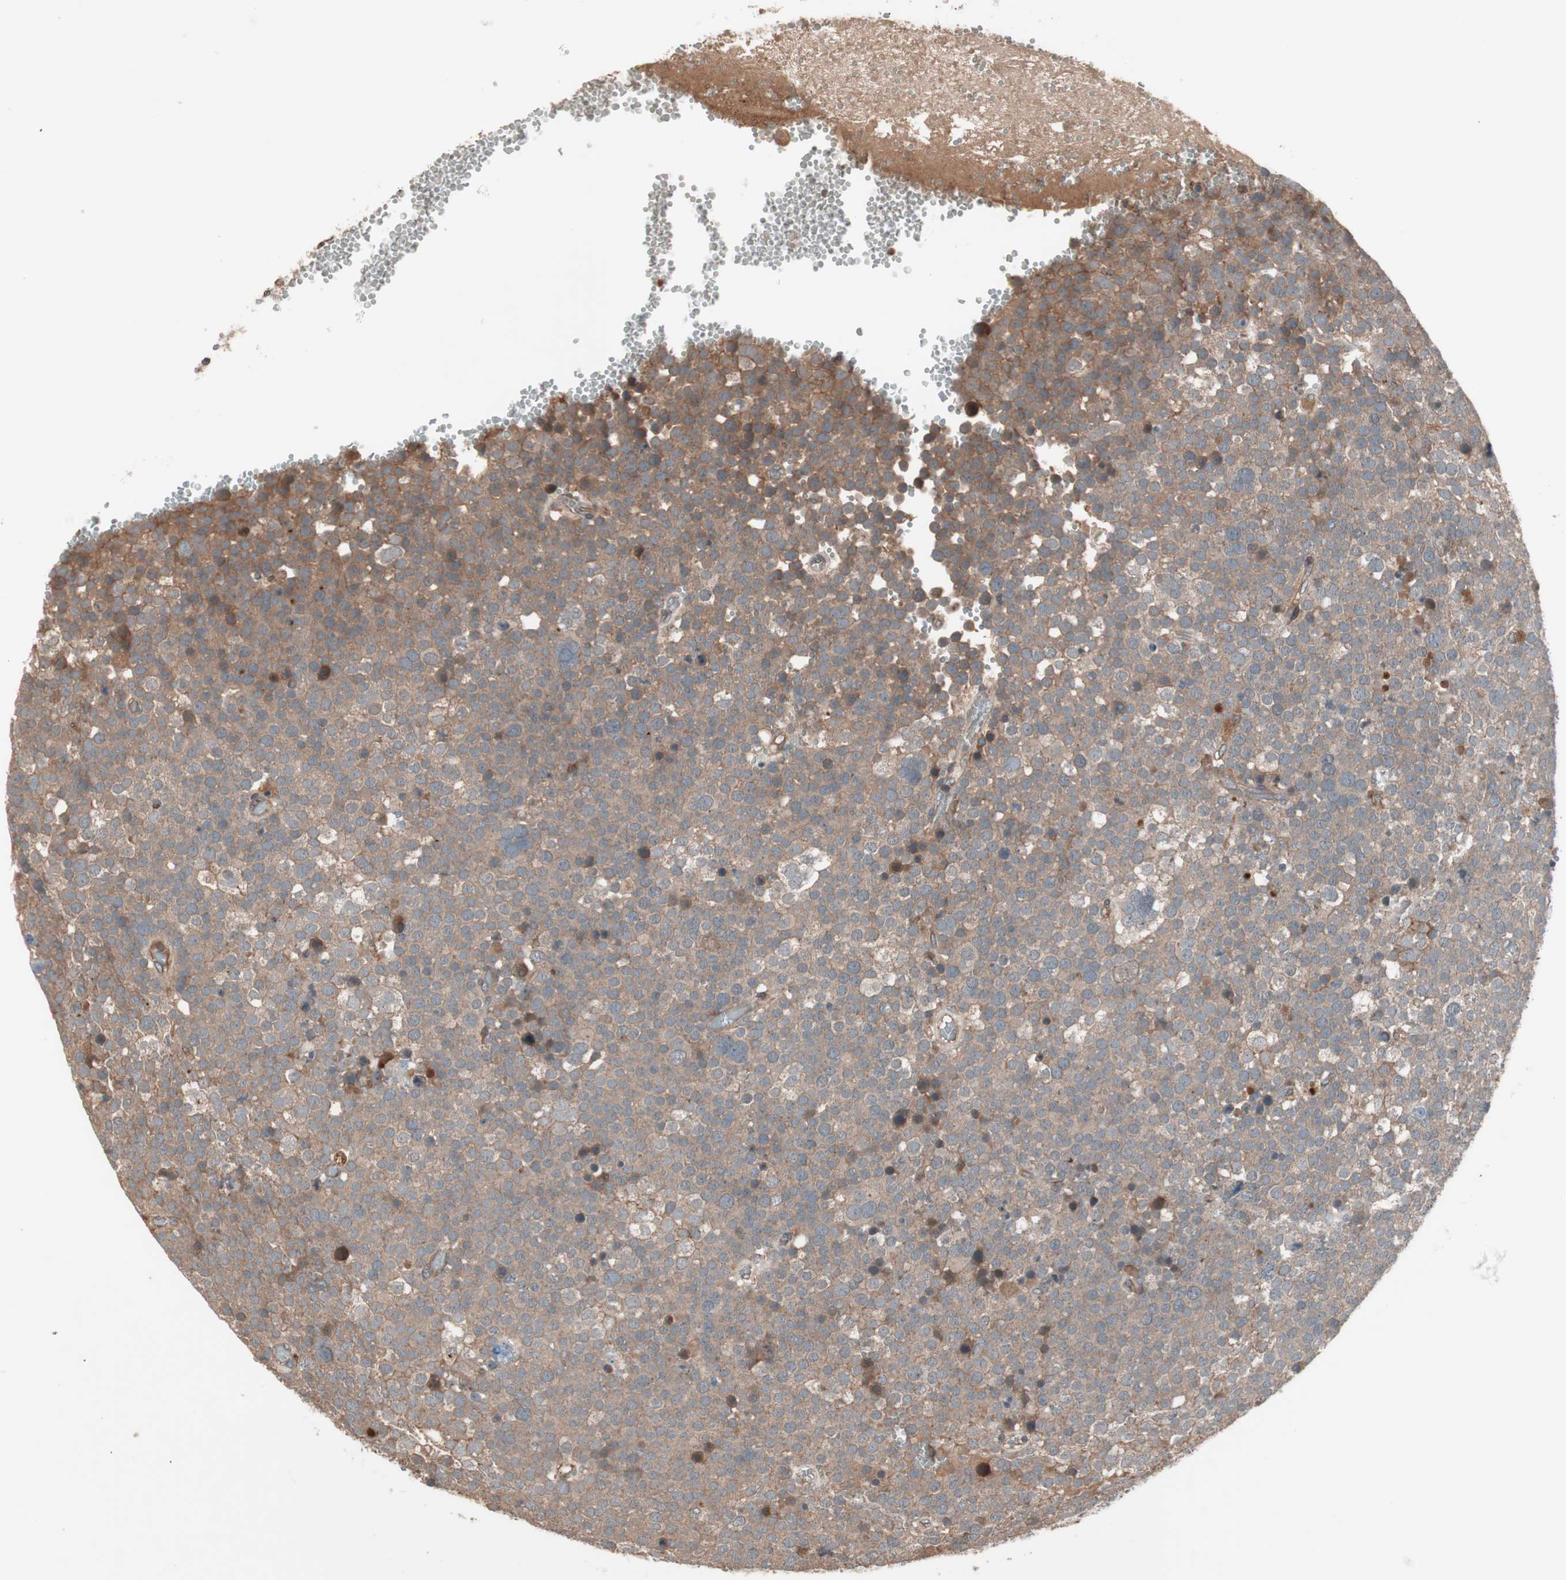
{"staining": {"intensity": "strong", "quantity": ">75%", "location": "cytoplasmic/membranous"}, "tissue": "testis cancer", "cell_type": "Tumor cells", "image_type": "cancer", "snomed": [{"axis": "morphology", "description": "Seminoma, NOS"}, {"axis": "topography", "description": "Testis"}], "caption": "This histopathology image shows immunohistochemistry staining of testis cancer, with high strong cytoplasmic/membranous positivity in about >75% of tumor cells.", "gene": "TFPI", "patient": {"sex": "male", "age": 71}}